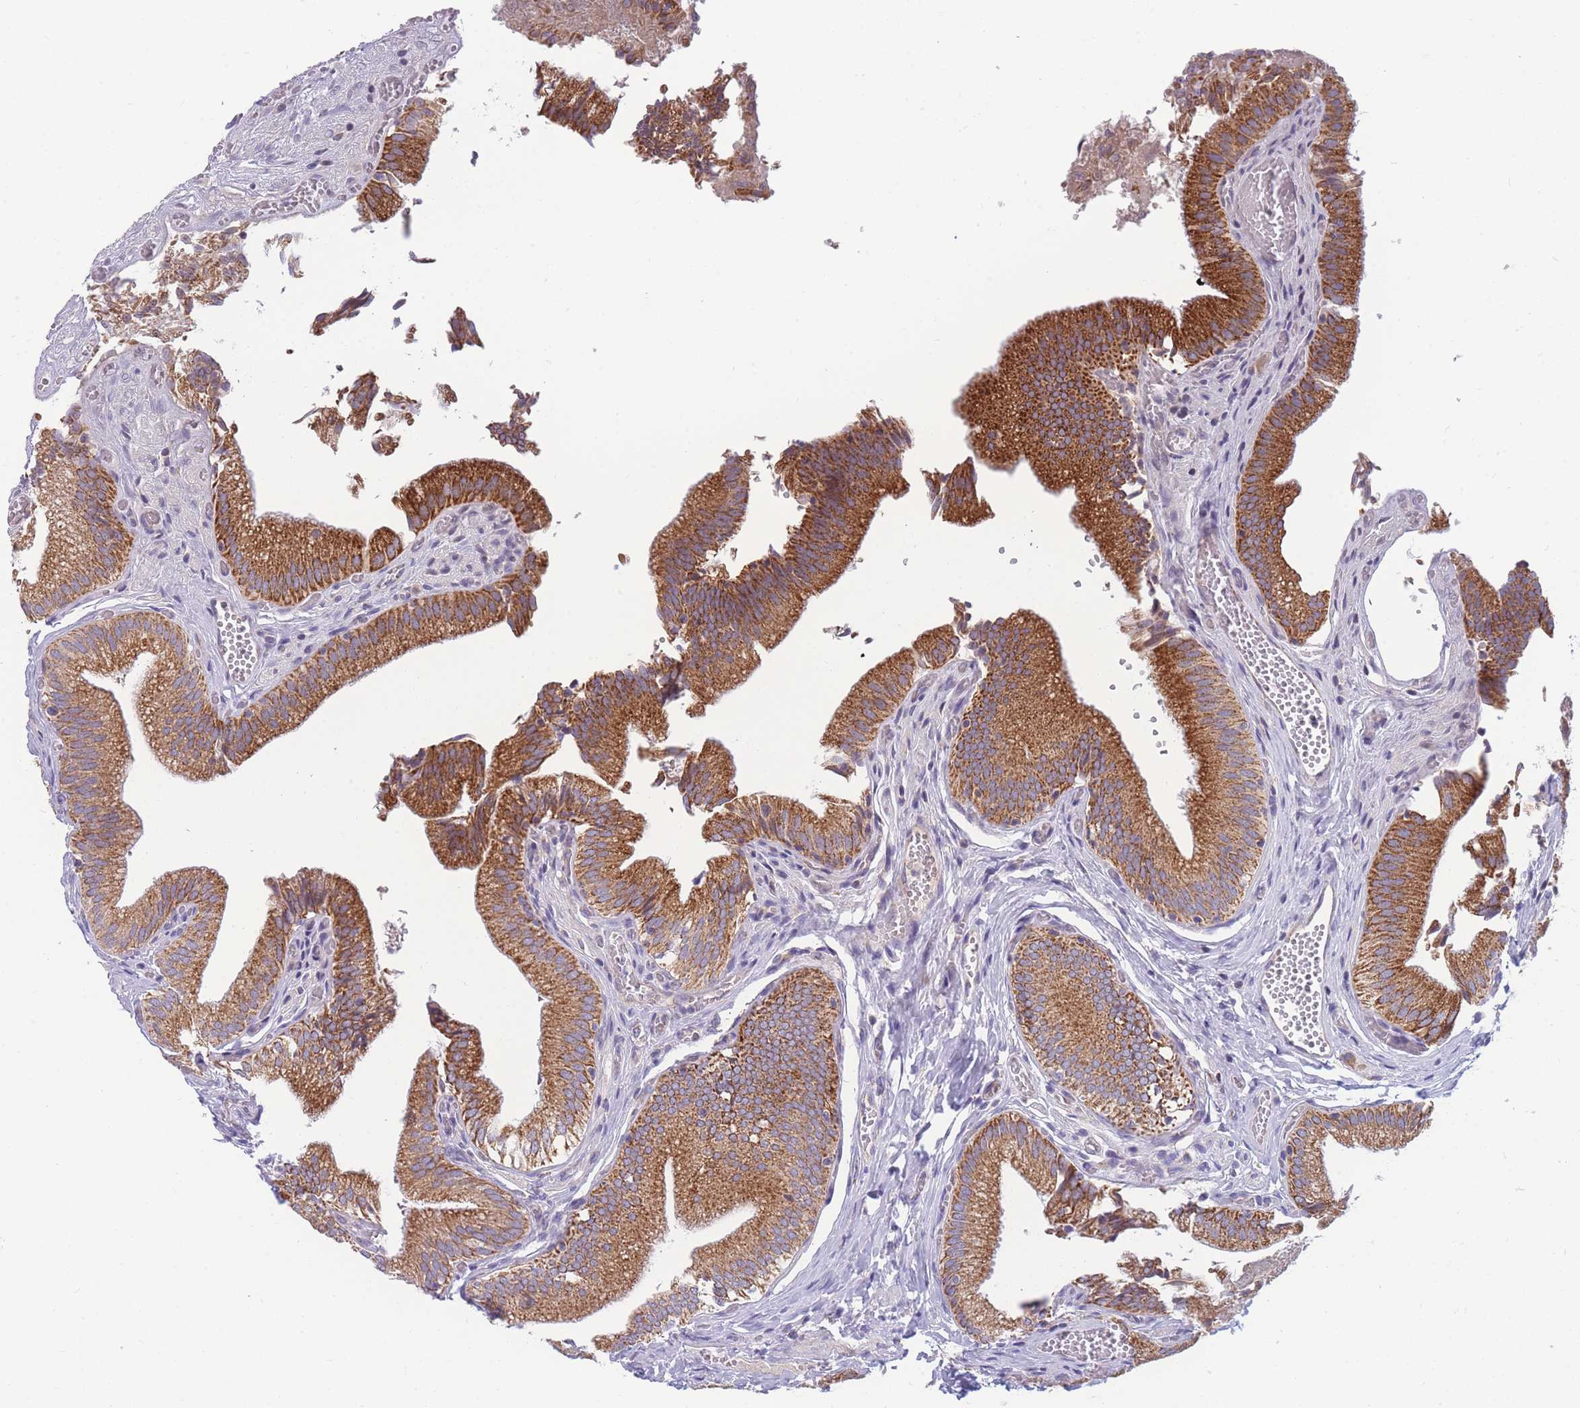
{"staining": {"intensity": "strong", "quantity": ">75%", "location": "cytoplasmic/membranous"}, "tissue": "gallbladder", "cell_type": "Glandular cells", "image_type": "normal", "snomed": [{"axis": "morphology", "description": "Normal tissue, NOS"}, {"axis": "topography", "description": "Gallbladder"}, {"axis": "topography", "description": "Peripheral nerve tissue"}], "caption": "A brown stain highlights strong cytoplasmic/membranous expression of a protein in glandular cells of normal gallbladder.", "gene": "MRPS11", "patient": {"sex": "male", "age": 17}}